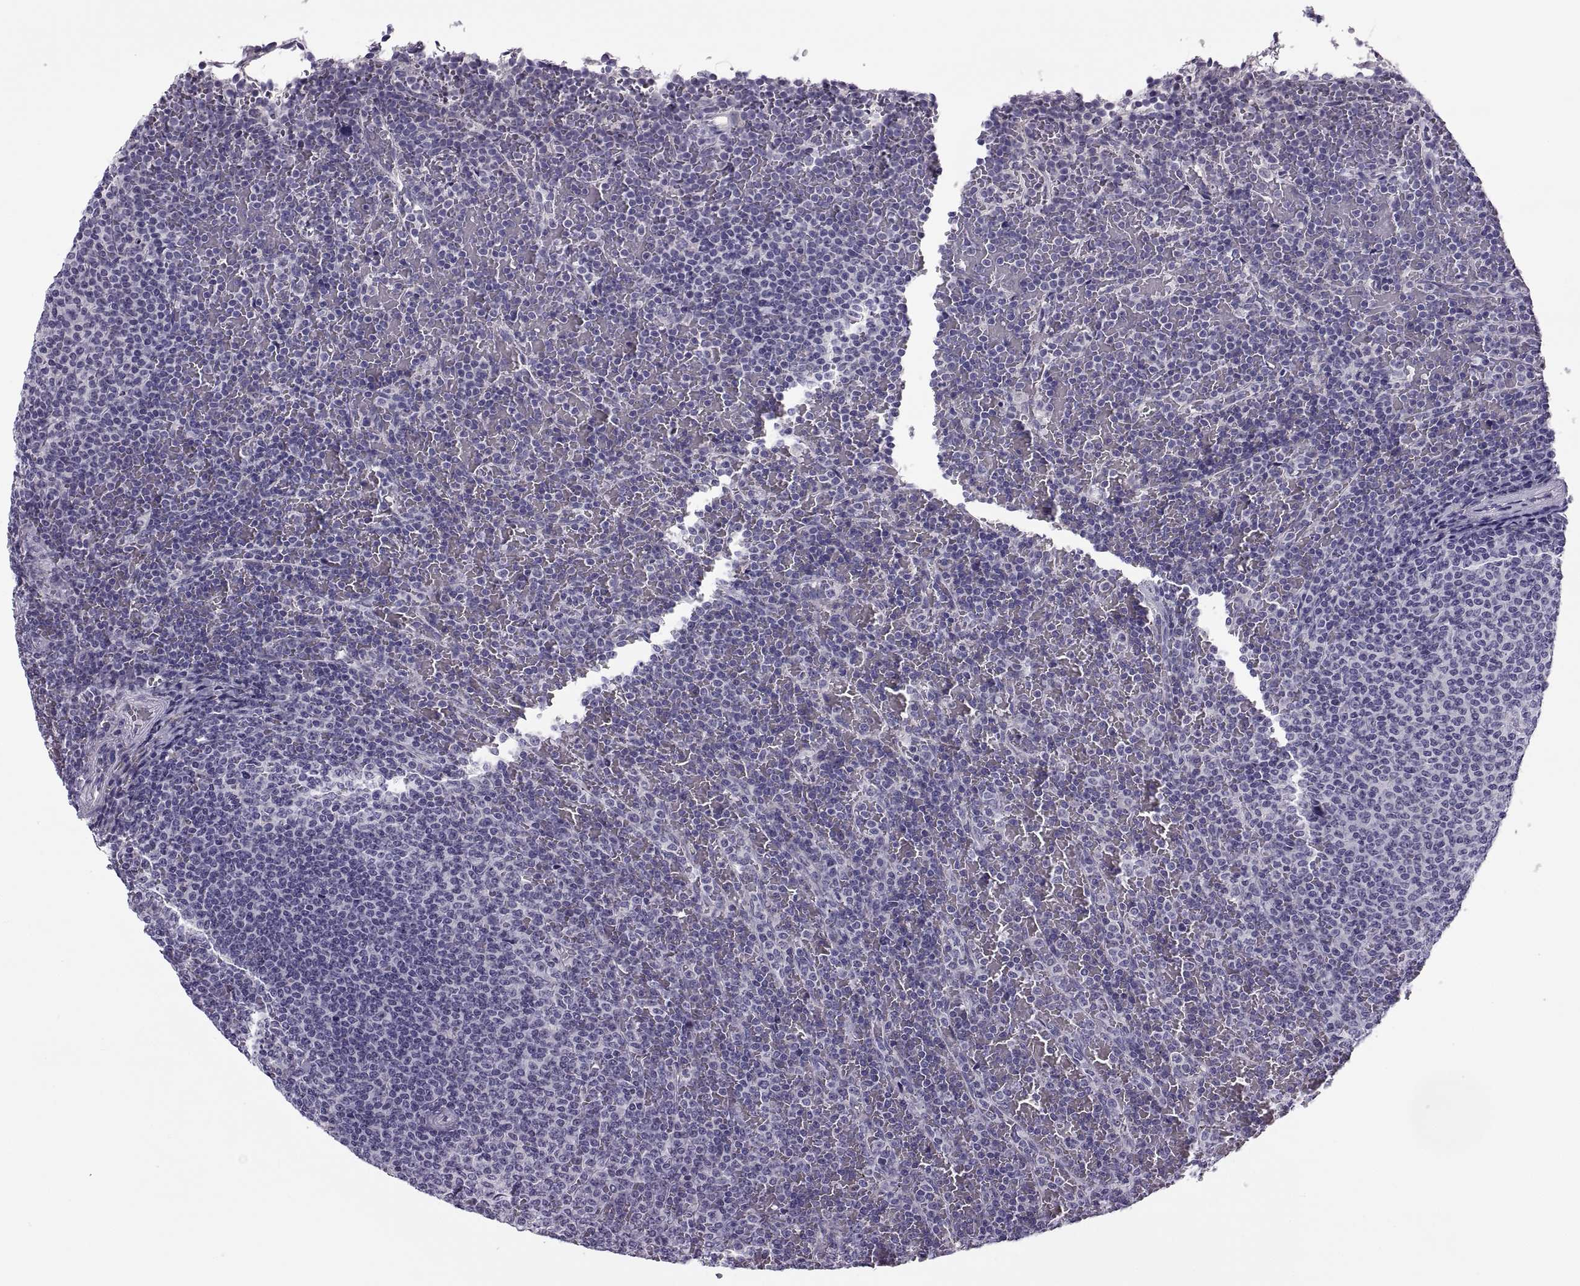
{"staining": {"intensity": "negative", "quantity": "none", "location": "none"}, "tissue": "lymphoma", "cell_type": "Tumor cells", "image_type": "cancer", "snomed": [{"axis": "morphology", "description": "Malignant lymphoma, non-Hodgkin's type, Low grade"}, {"axis": "topography", "description": "Spleen"}], "caption": "Immunohistochemistry (IHC) micrograph of lymphoma stained for a protein (brown), which shows no positivity in tumor cells. (Immunohistochemistry (IHC), brightfield microscopy, high magnification).", "gene": "MAGEB1", "patient": {"sex": "female", "age": 77}}